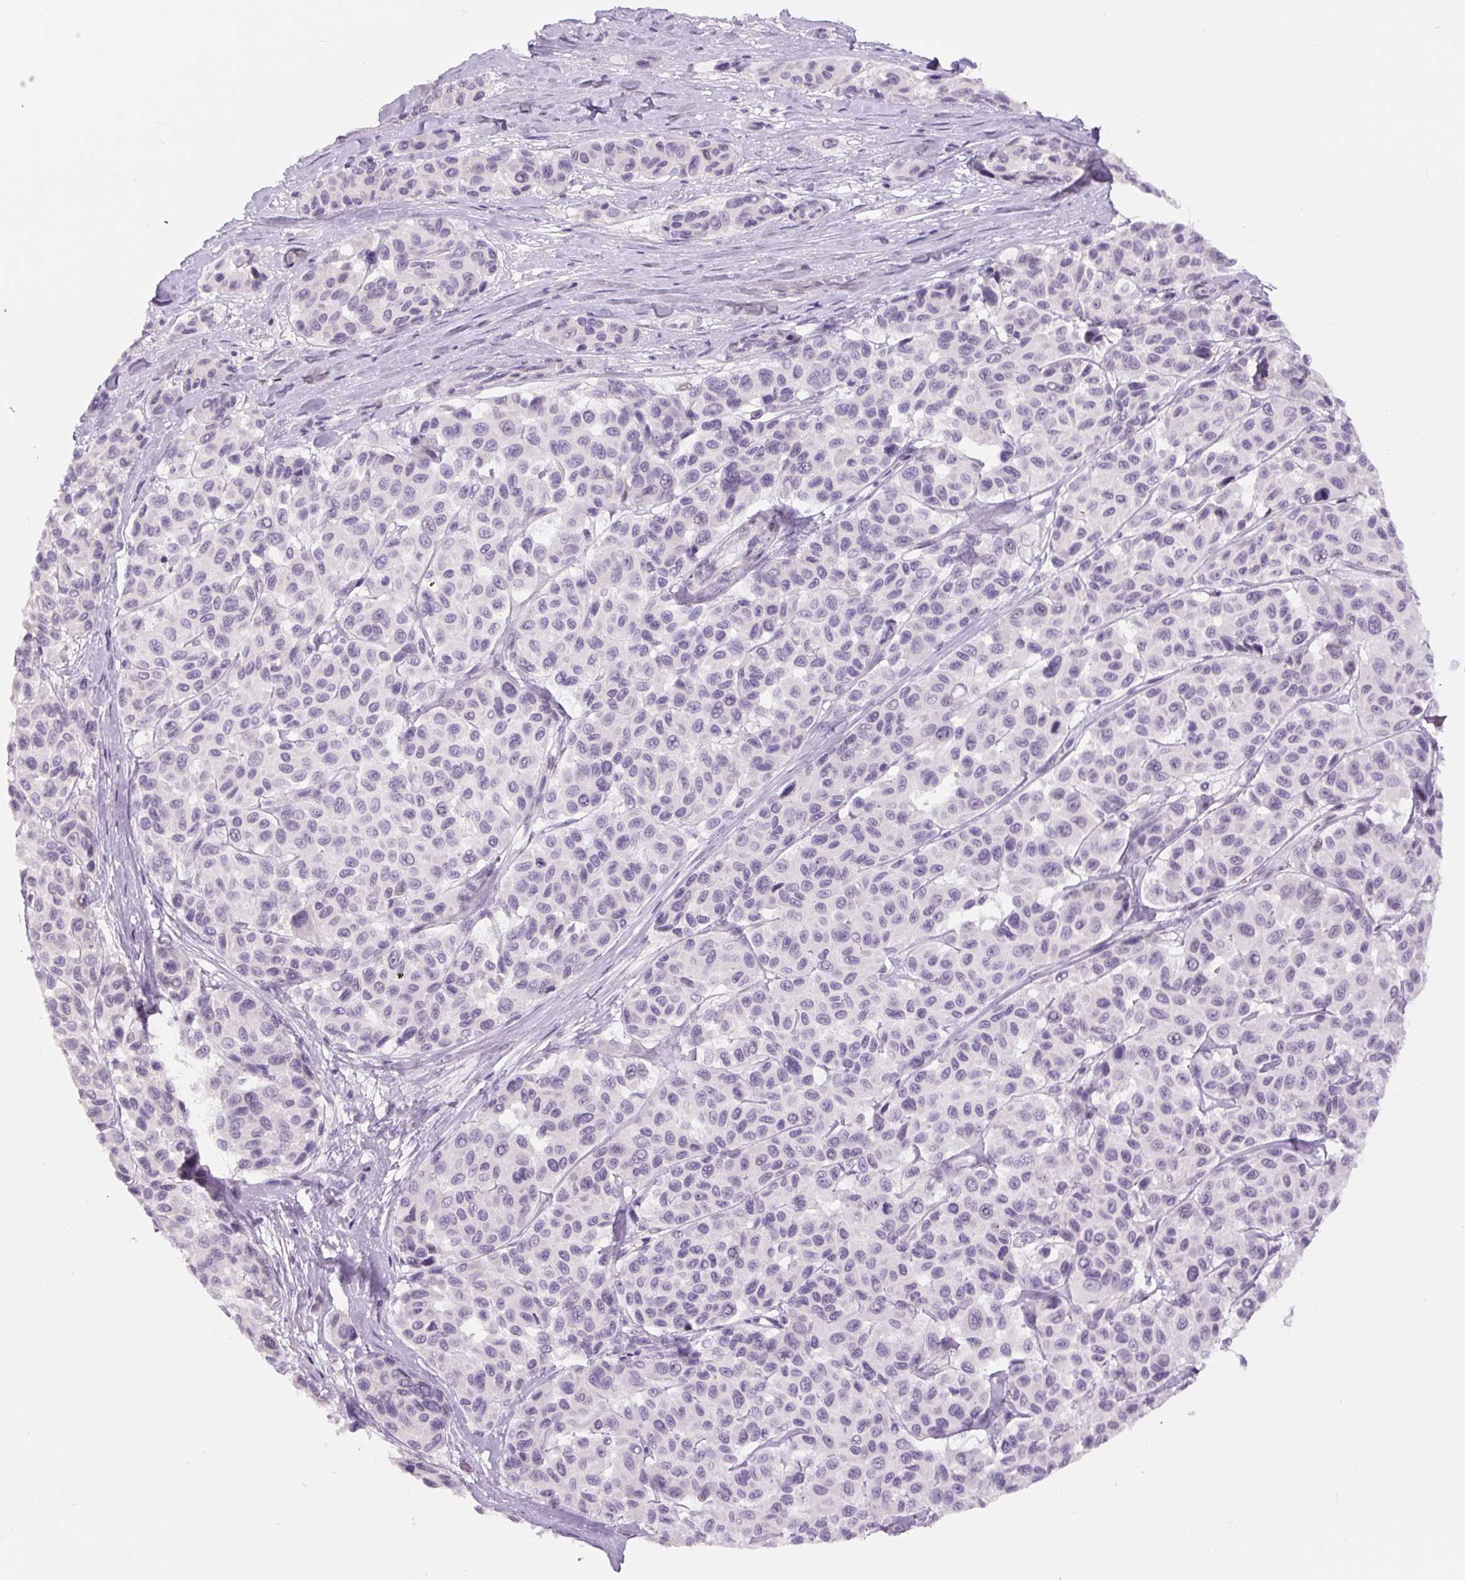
{"staining": {"intensity": "negative", "quantity": "none", "location": "none"}, "tissue": "melanoma", "cell_type": "Tumor cells", "image_type": "cancer", "snomed": [{"axis": "morphology", "description": "Malignant melanoma, NOS"}, {"axis": "topography", "description": "Skin"}], "caption": "Tumor cells are negative for brown protein staining in melanoma.", "gene": "SIX1", "patient": {"sex": "female", "age": 66}}